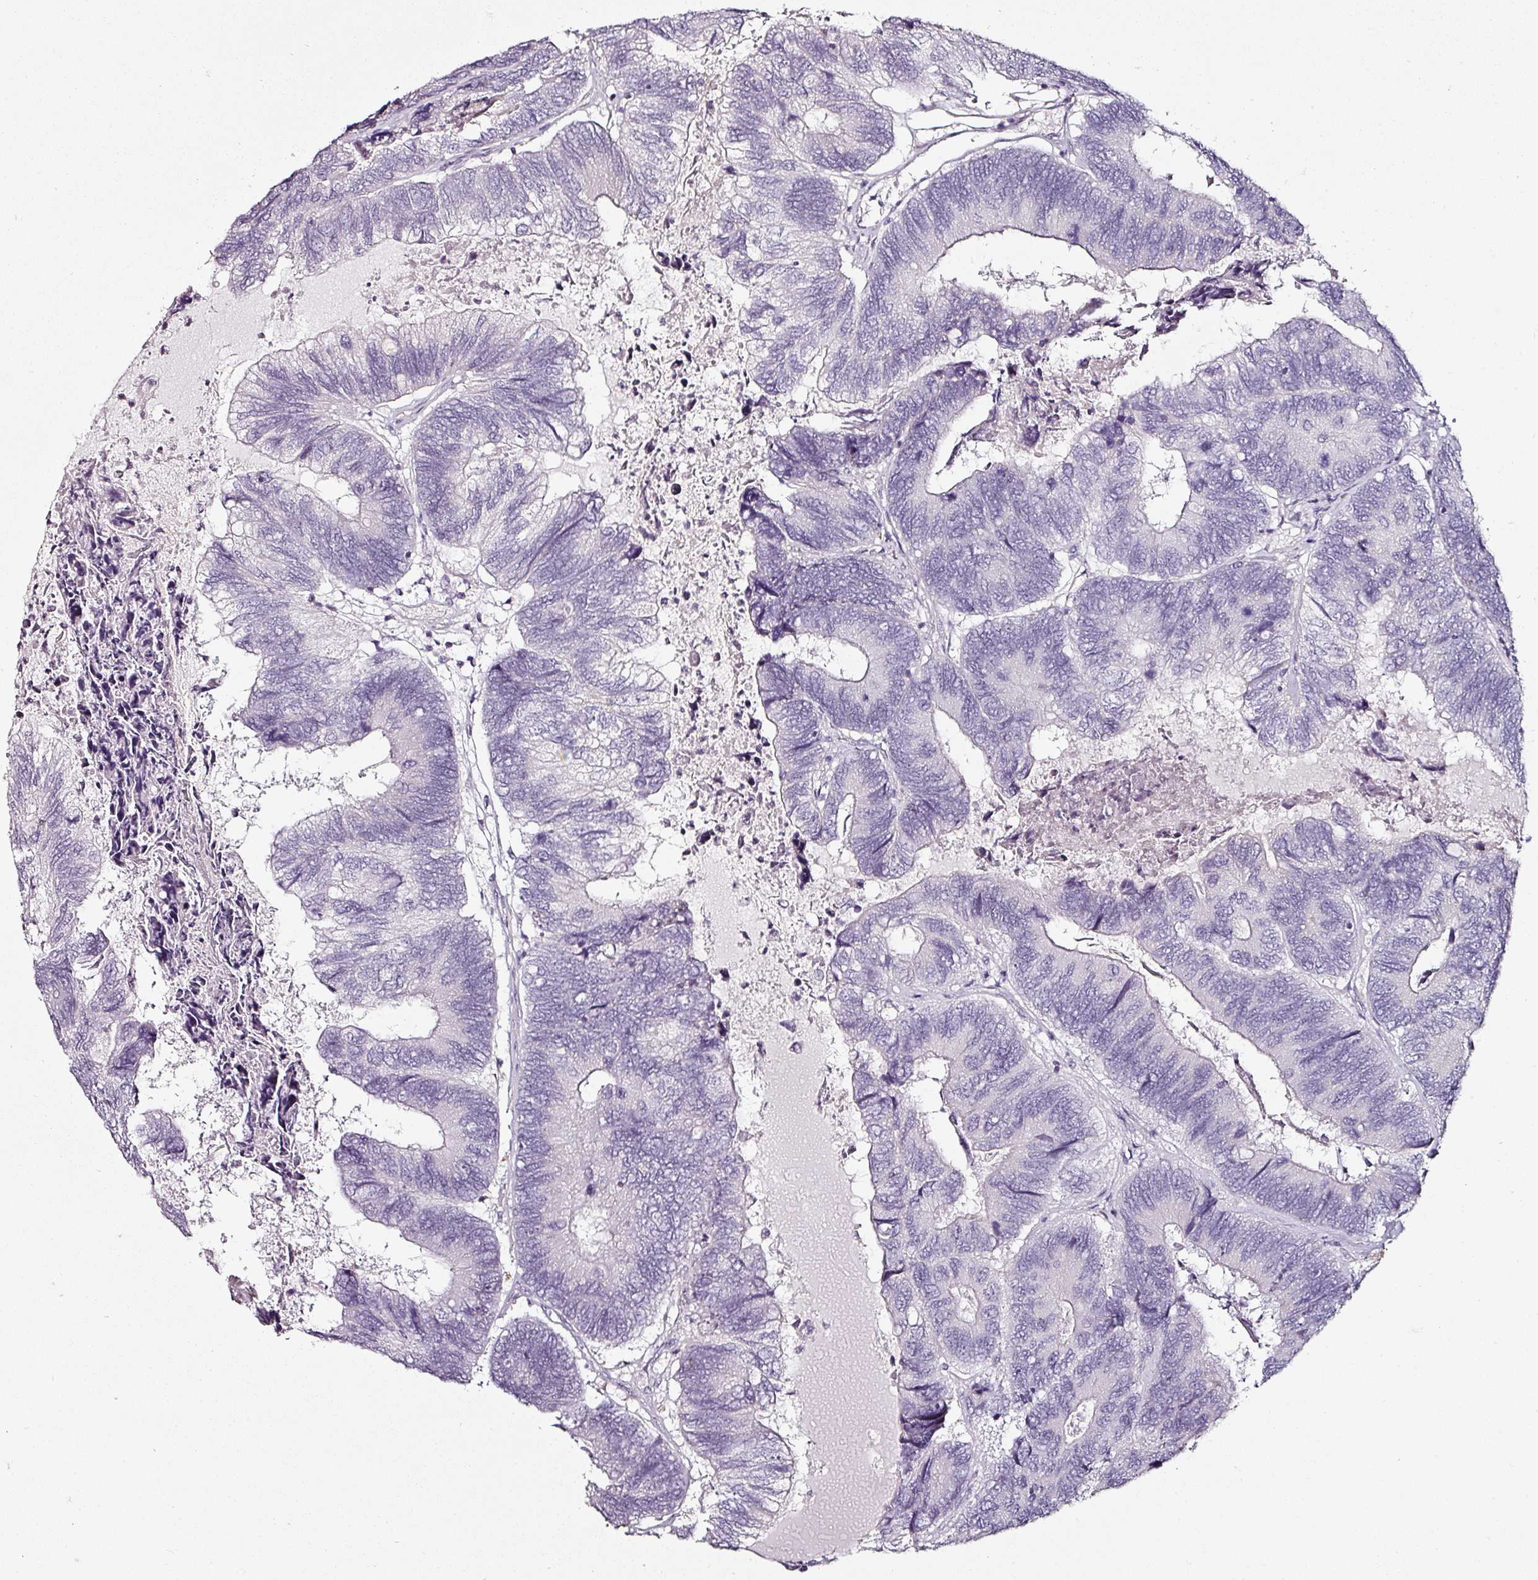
{"staining": {"intensity": "negative", "quantity": "none", "location": "none"}, "tissue": "colorectal cancer", "cell_type": "Tumor cells", "image_type": "cancer", "snomed": [{"axis": "morphology", "description": "Adenocarcinoma, NOS"}, {"axis": "topography", "description": "Colon"}], "caption": "DAB immunohistochemical staining of human colorectal adenocarcinoma demonstrates no significant staining in tumor cells. Brightfield microscopy of immunohistochemistry (IHC) stained with DAB (brown) and hematoxylin (blue), captured at high magnification.", "gene": "CAP2", "patient": {"sex": "female", "age": 67}}